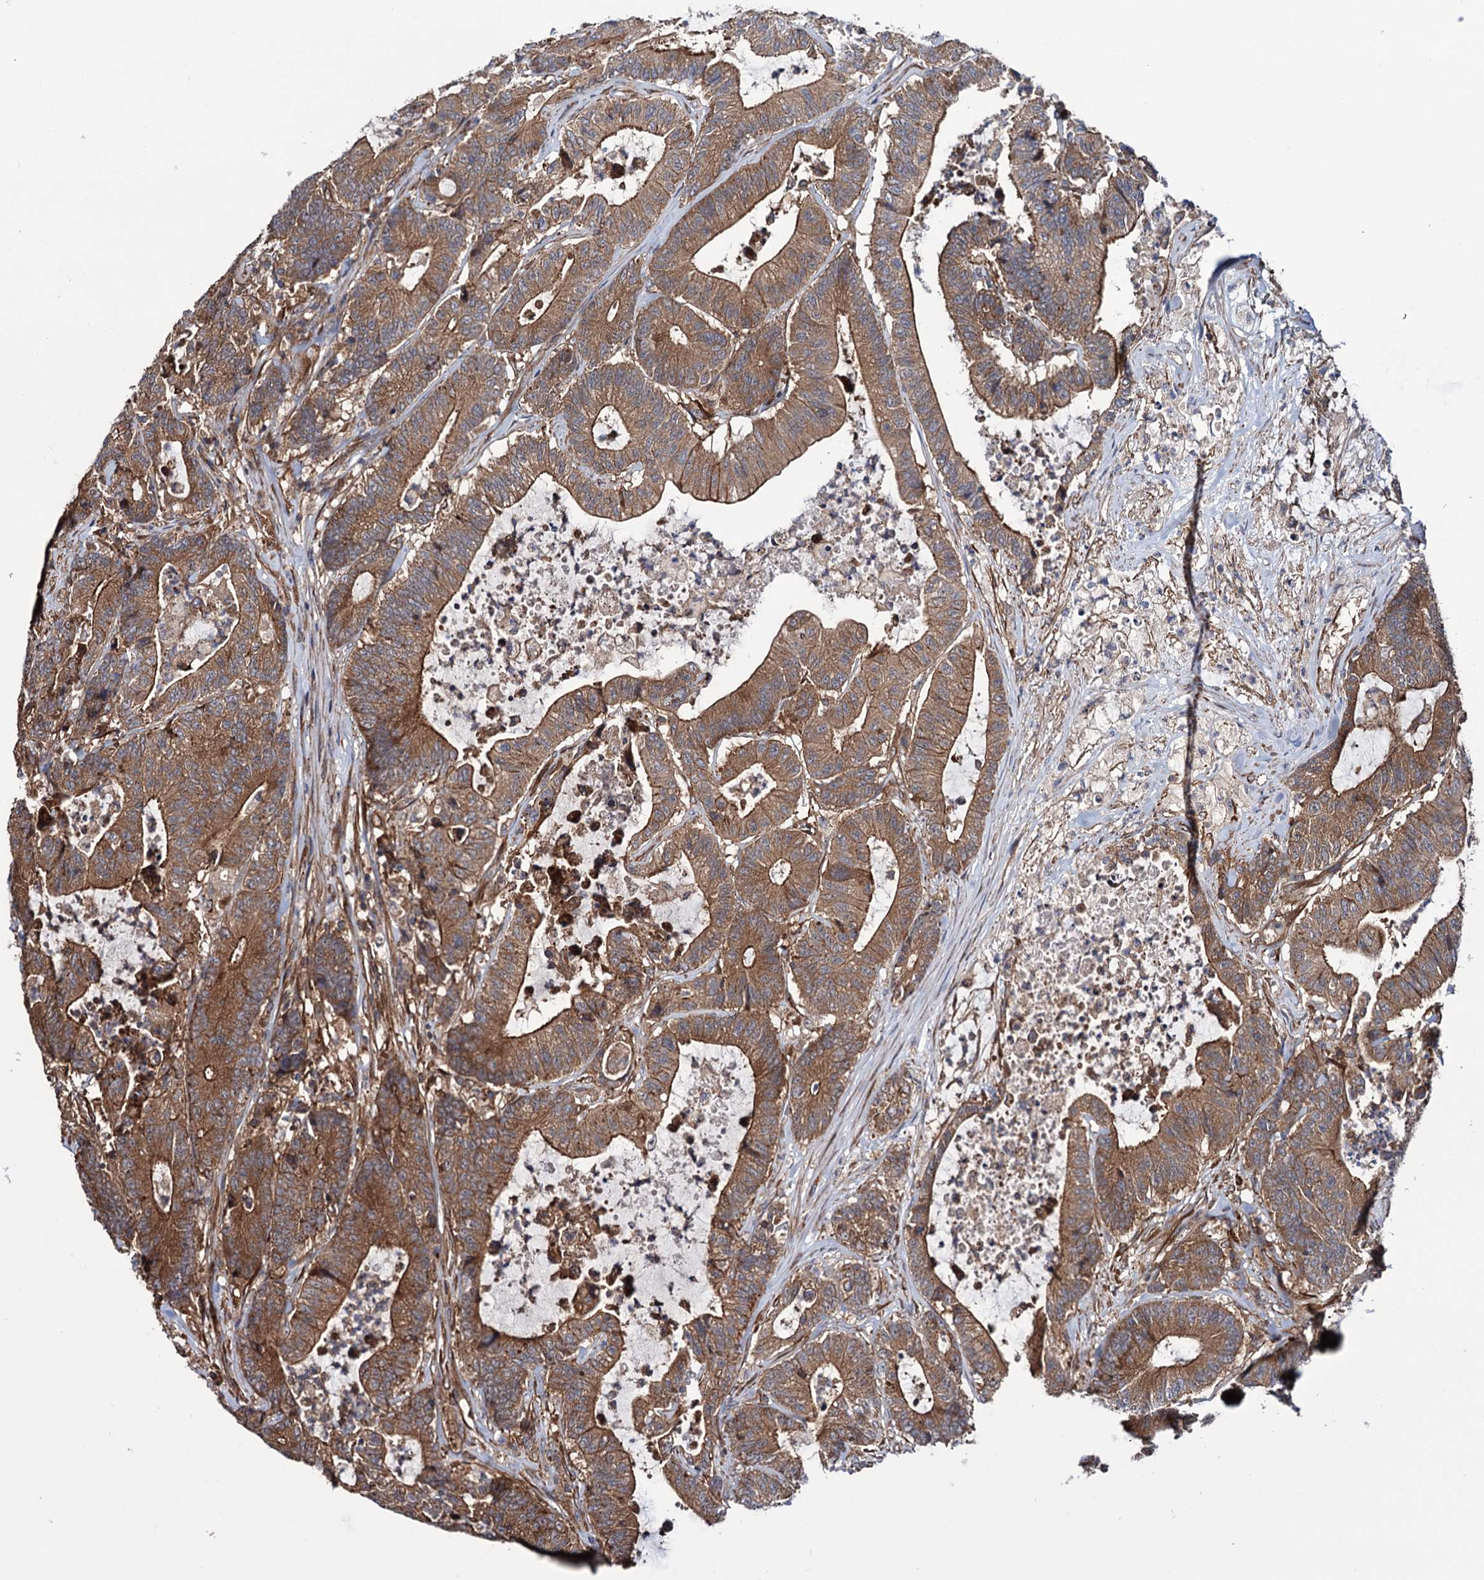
{"staining": {"intensity": "strong", "quantity": ">75%", "location": "cytoplasmic/membranous"}, "tissue": "colorectal cancer", "cell_type": "Tumor cells", "image_type": "cancer", "snomed": [{"axis": "morphology", "description": "Adenocarcinoma, NOS"}, {"axis": "topography", "description": "Colon"}], "caption": "Immunohistochemical staining of colorectal cancer reveals strong cytoplasmic/membranous protein staining in about >75% of tumor cells.", "gene": "FERMT2", "patient": {"sex": "female", "age": 84}}